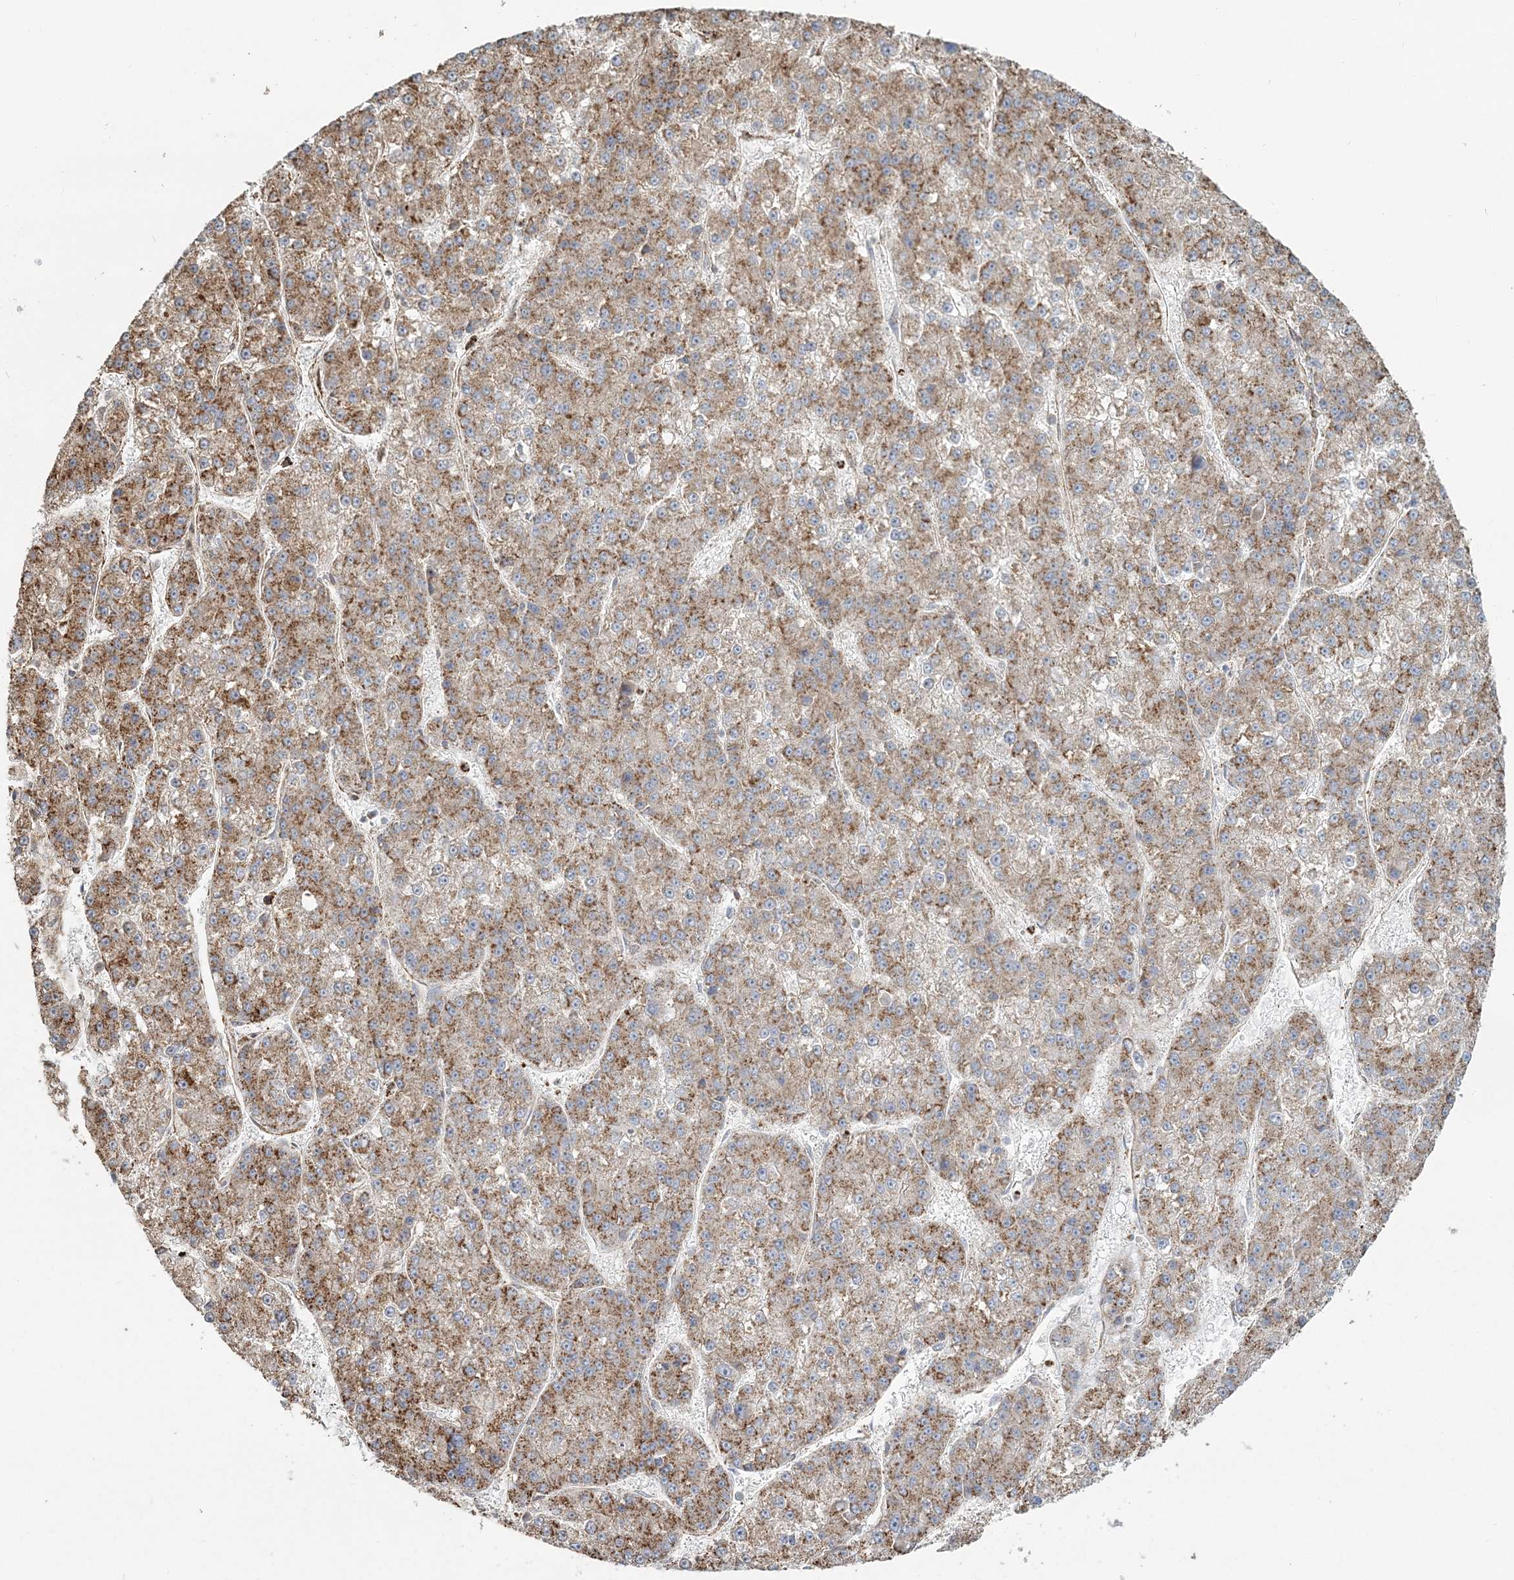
{"staining": {"intensity": "moderate", "quantity": ">75%", "location": "cytoplasmic/membranous"}, "tissue": "liver cancer", "cell_type": "Tumor cells", "image_type": "cancer", "snomed": [{"axis": "morphology", "description": "Carcinoma, Hepatocellular, NOS"}, {"axis": "topography", "description": "Liver"}], "caption": "The photomicrograph reveals staining of hepatocellular carcinoma (liver), revealing moderate cytoplasmic/membranous protein expression (brown color) within tumor cells.", "gene": "TRAF3IP2", "patient": {"sex": "female", "age": 73}}